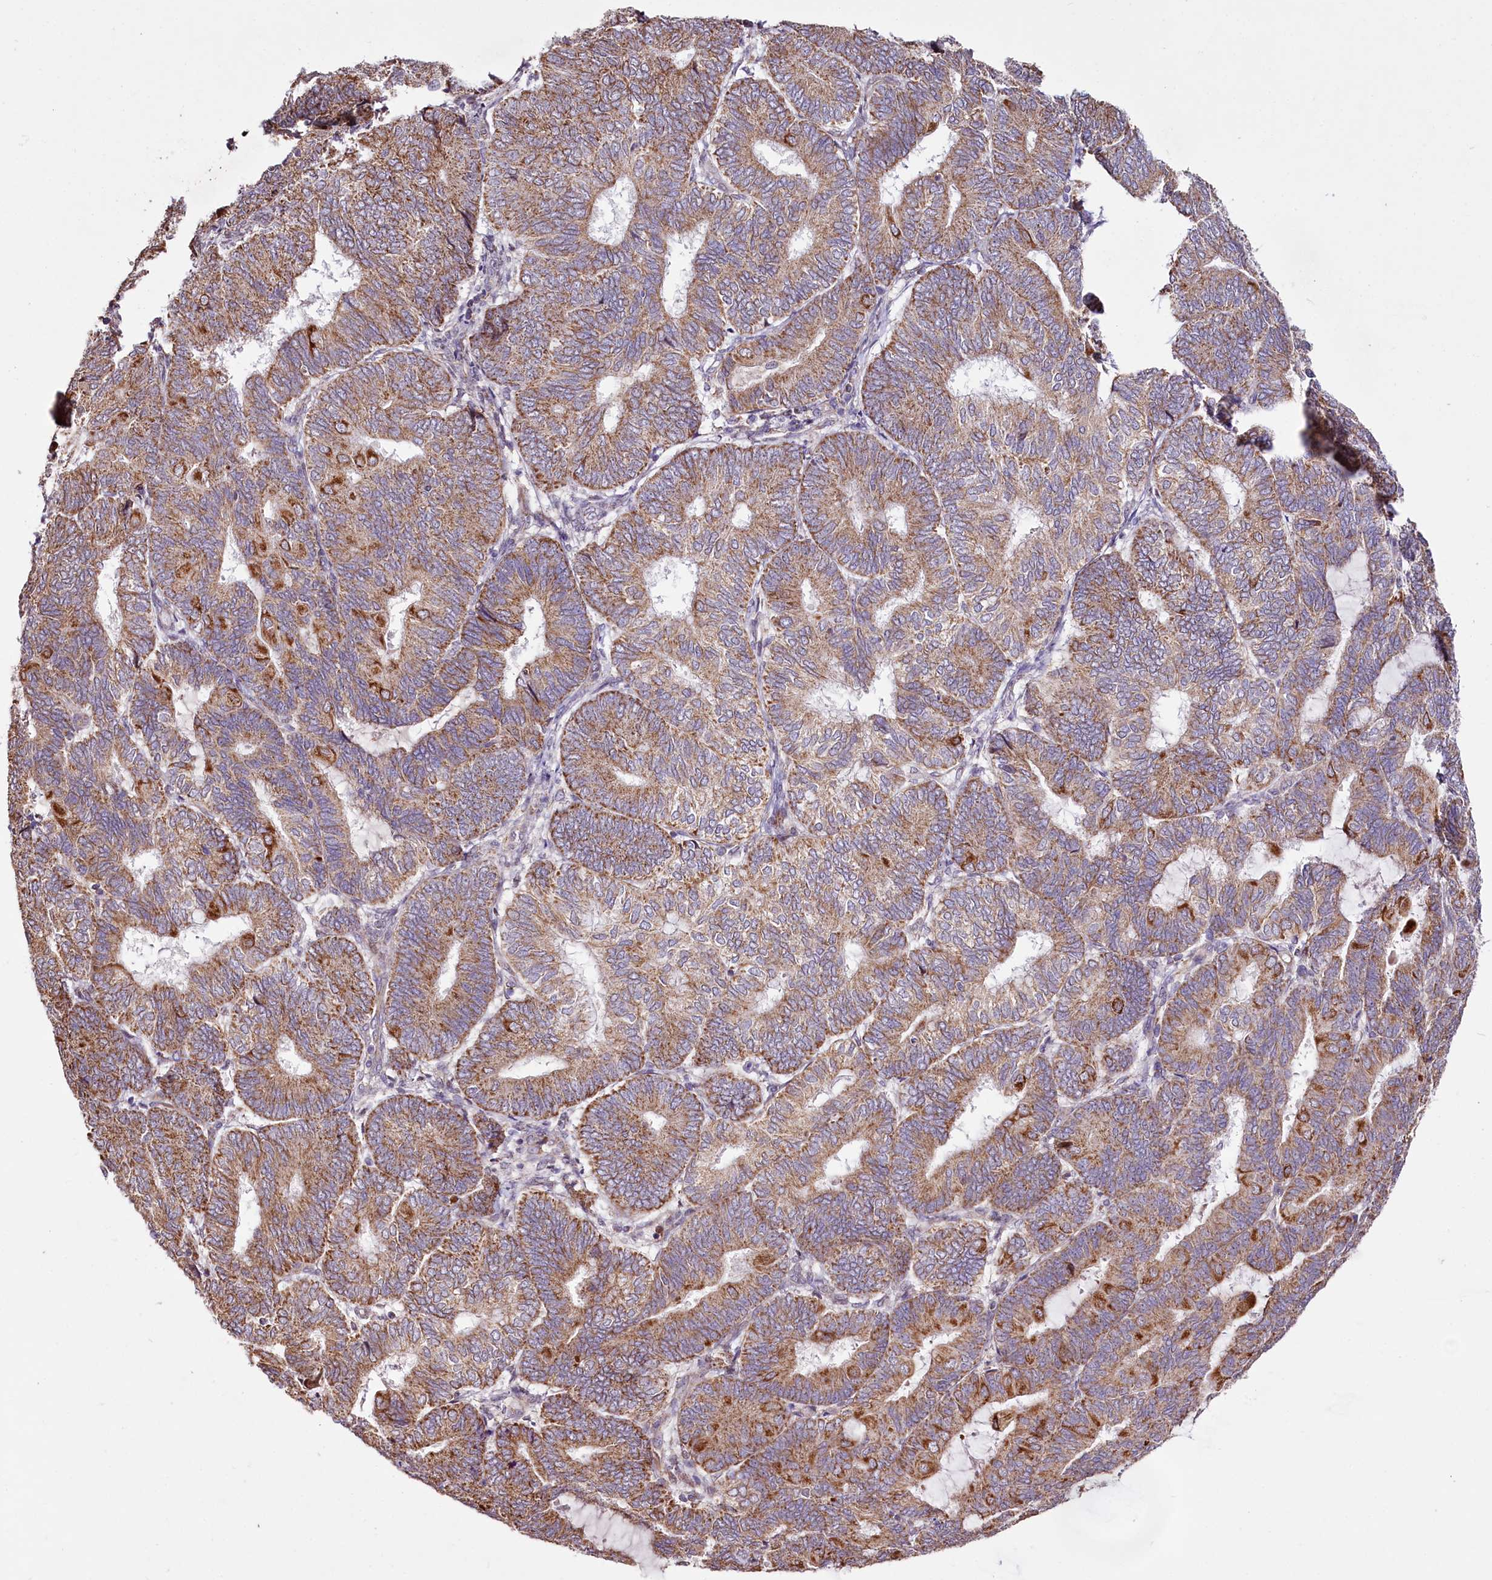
{"staining": {"intensity": "moderate", "quantity": ">75%", "location": "cytoplasmic/membranous"}, "tissue": "endometrial cancer", "cell_type": "Tumor cells", "image_type": "cancer", "snomed": [{"axis": "morphology", "description": "Adenocarcinoma, NOS"}, {"axis": "topography", "description": "Endometrium"}], "caption": "Immunohistochemical staining of adenocarcinoma (endometrial) exhibits medium levels of moderate cytoplasmic/membranous protein staining in about >75% of tumor cells. (DAB (3,3'-diaminobenzidine) IHC with brightfield microscopy, high magnification).", "gene": "ST7", "patient": {"sex": "female", "age": 81}}